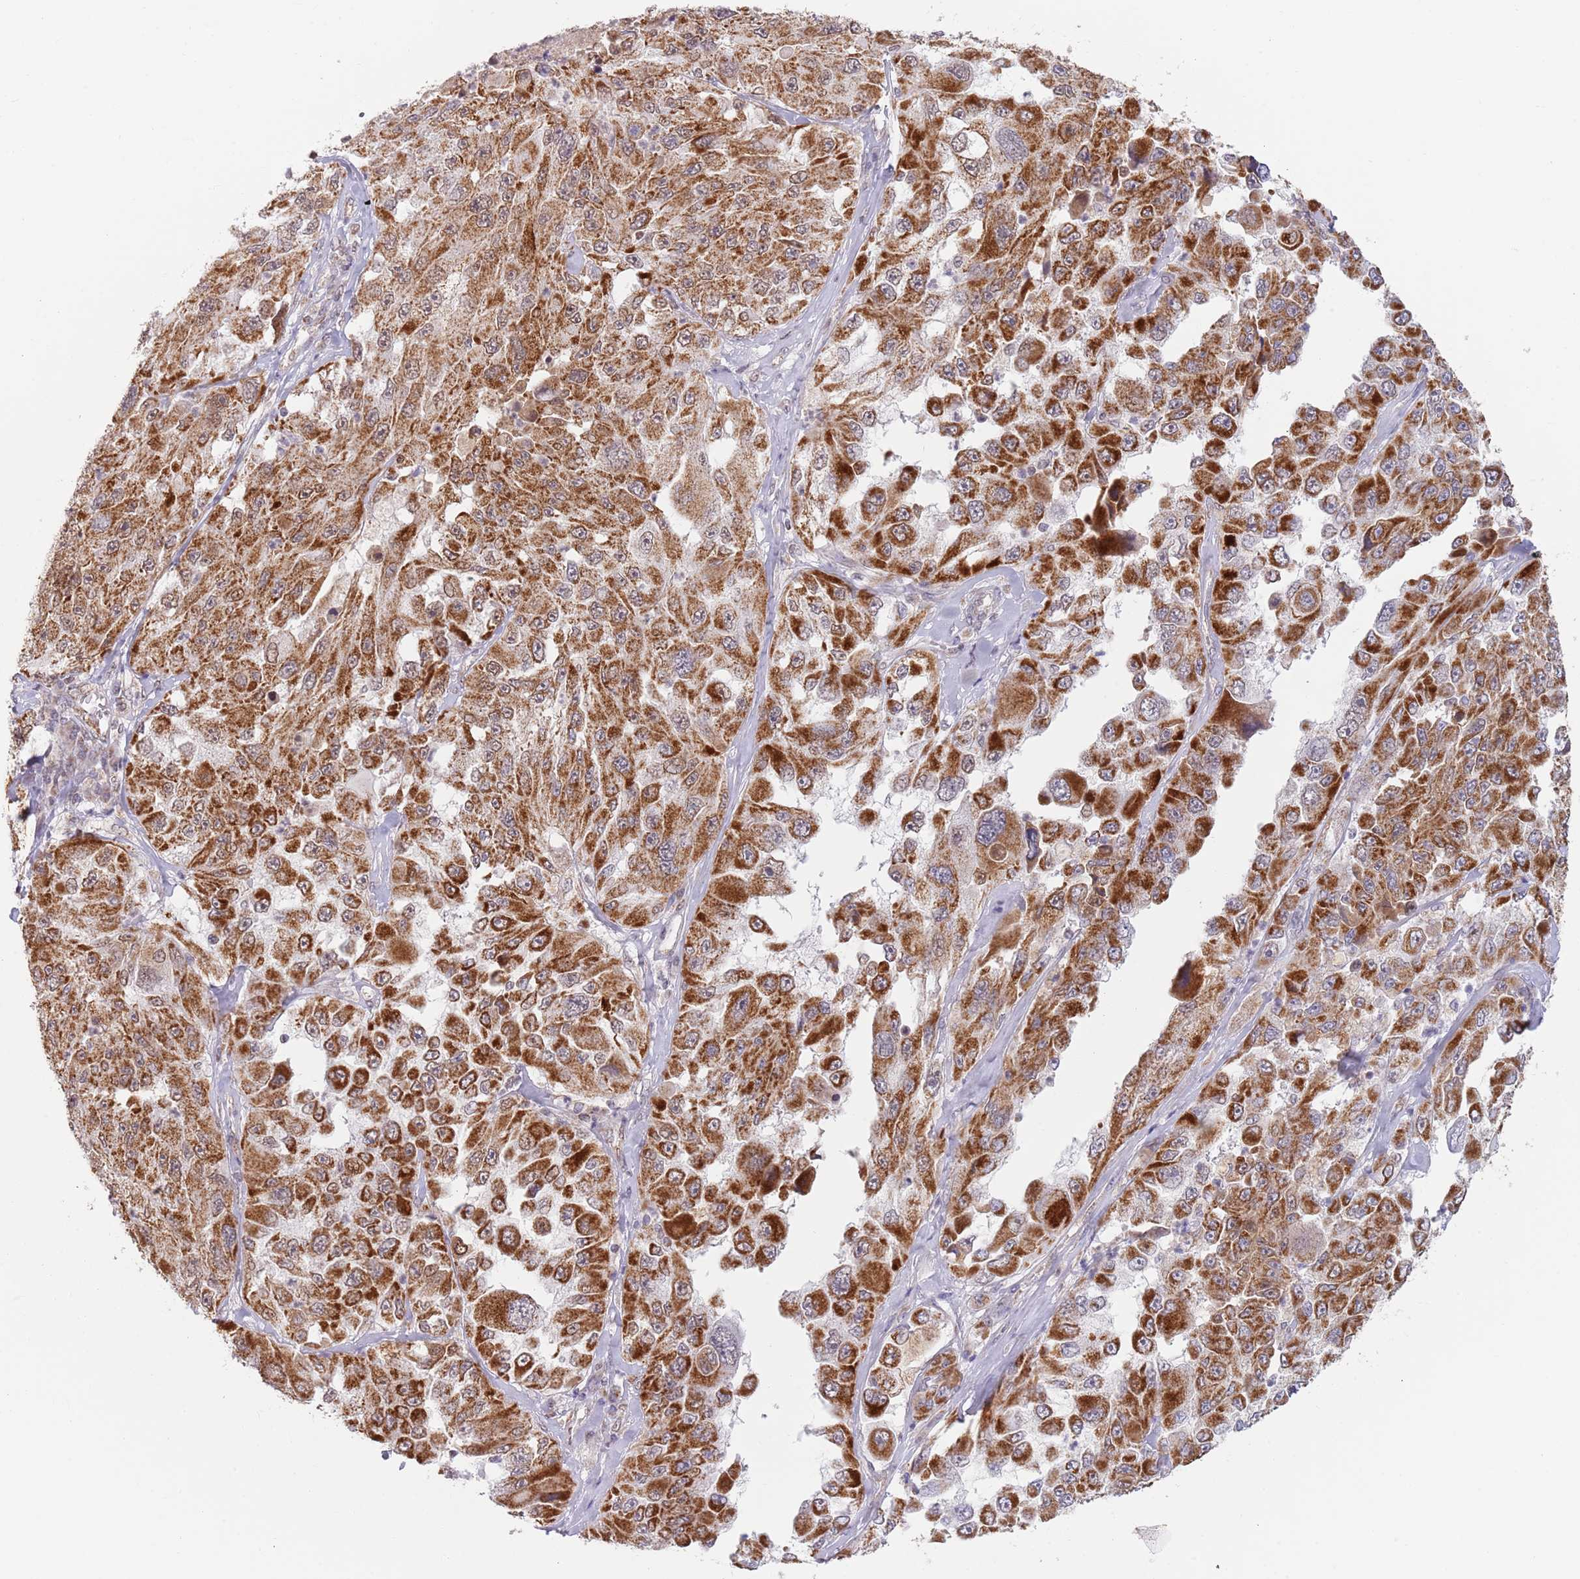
{"staining": {"intensity": "strong", "quantity": ">75%", "location": "cytoplasmic/membranous"}, "tissue": "melanoma", "cell_type": "Tumor cells", "image_type": "cancer", "snomed": [{"axis": "morphology", "description": "Malignant melanoma, Metastatic site"}, {"axis": "topography", "description": "Lymph node"}], "caption": "Malignant melanoma (metastatic site) stained with a protein marker exhibits strong staining in tumor cells.", "gene": "TIMM13", "patient": {"sex": "male", "age": 62}}